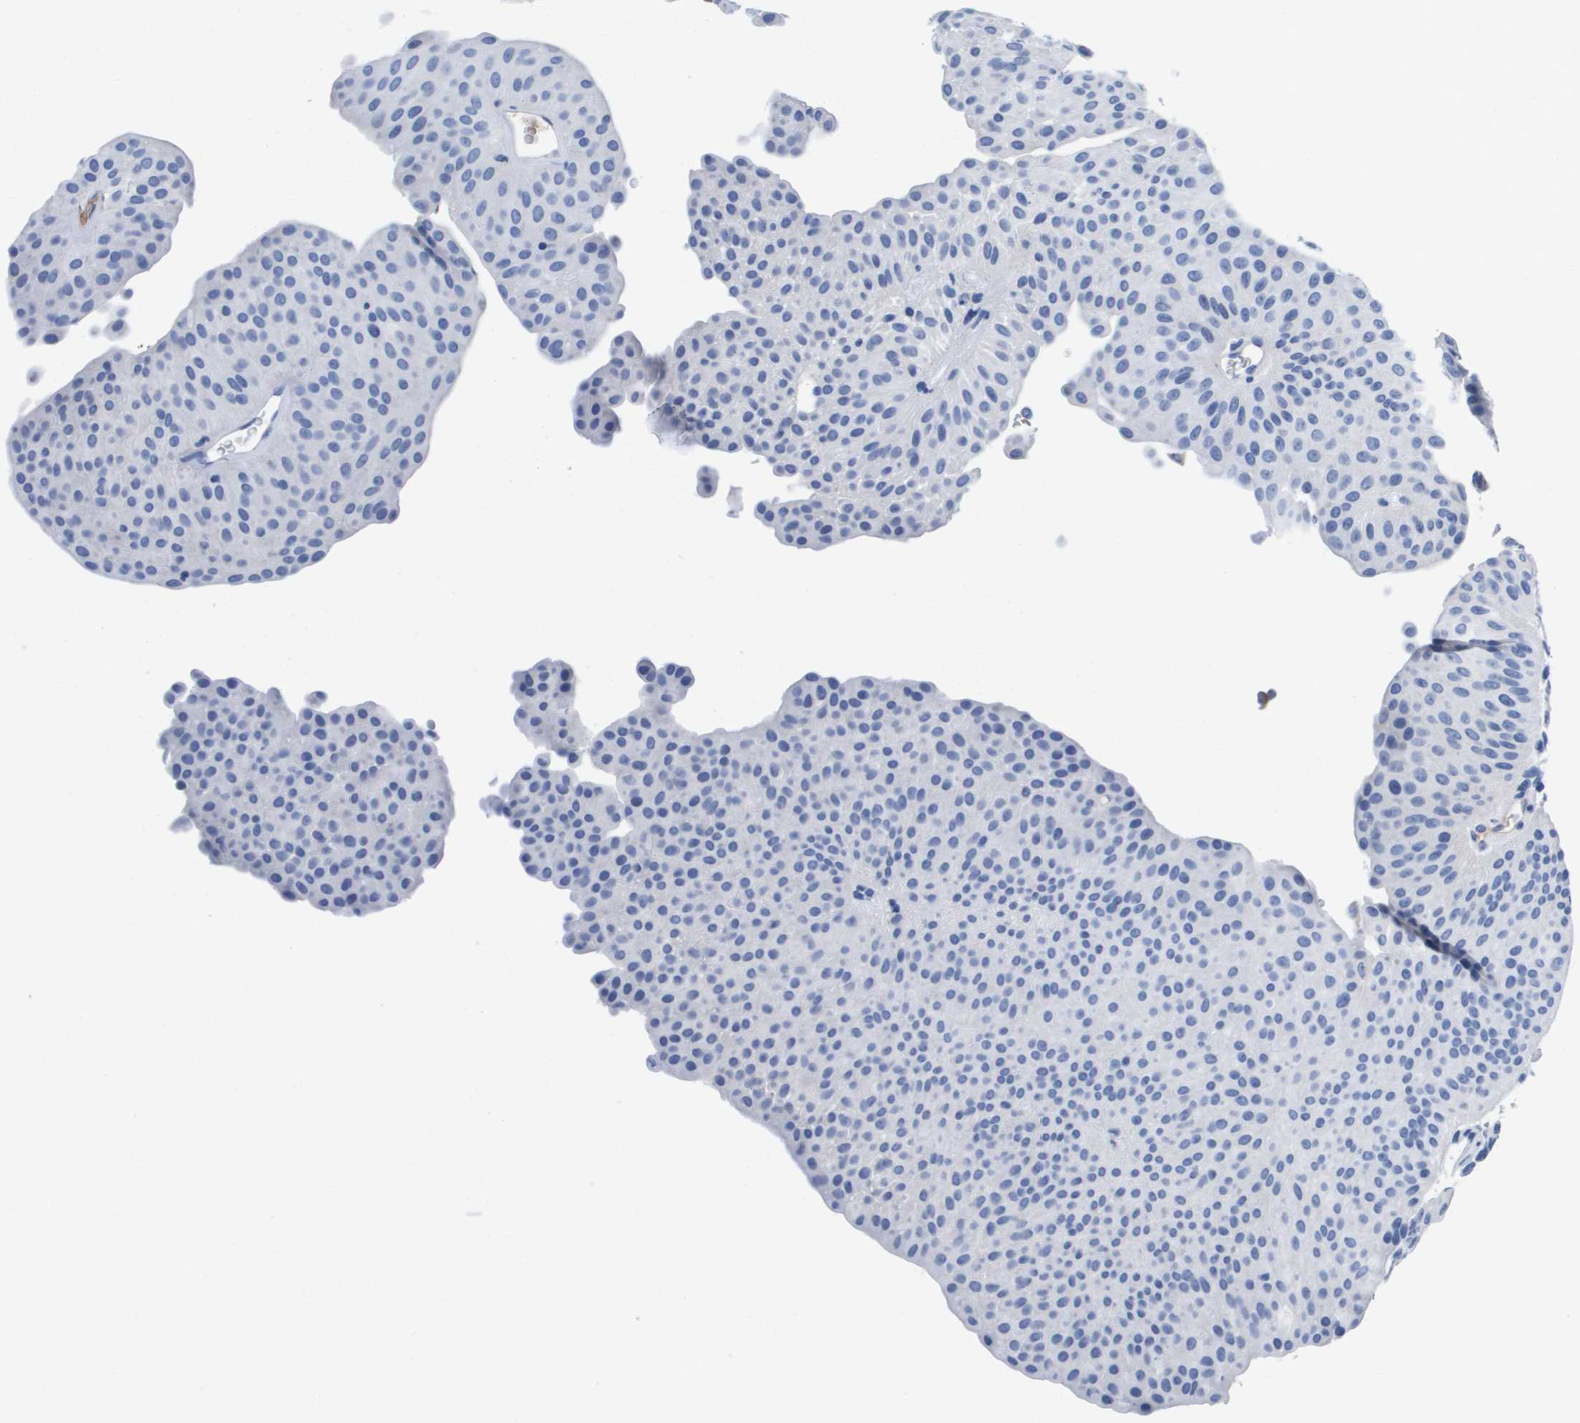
{"staining": {"intensity": "negative", "quantity": "none", "location": "none"}, "tissue": "urothelial cancer", "cell_type": "Tumor cells", "image_type": "cancer", "snomed": [{"axis": "morphology", "description": "Urothelial carcinoma, Low grade"}, {"axis": "topography", "description": "Smooth muscle"}, {"axis": "topography", "description": "Urinary bladder"}], "caption": "Protein analysis of urothelial carcinoma (low-grade) shows no significant staining in tumor cells. (IHC, brightfield microscopy, high magnification).", "gene": "APOA1", "patient": {"sex": "male", "age": 60}}